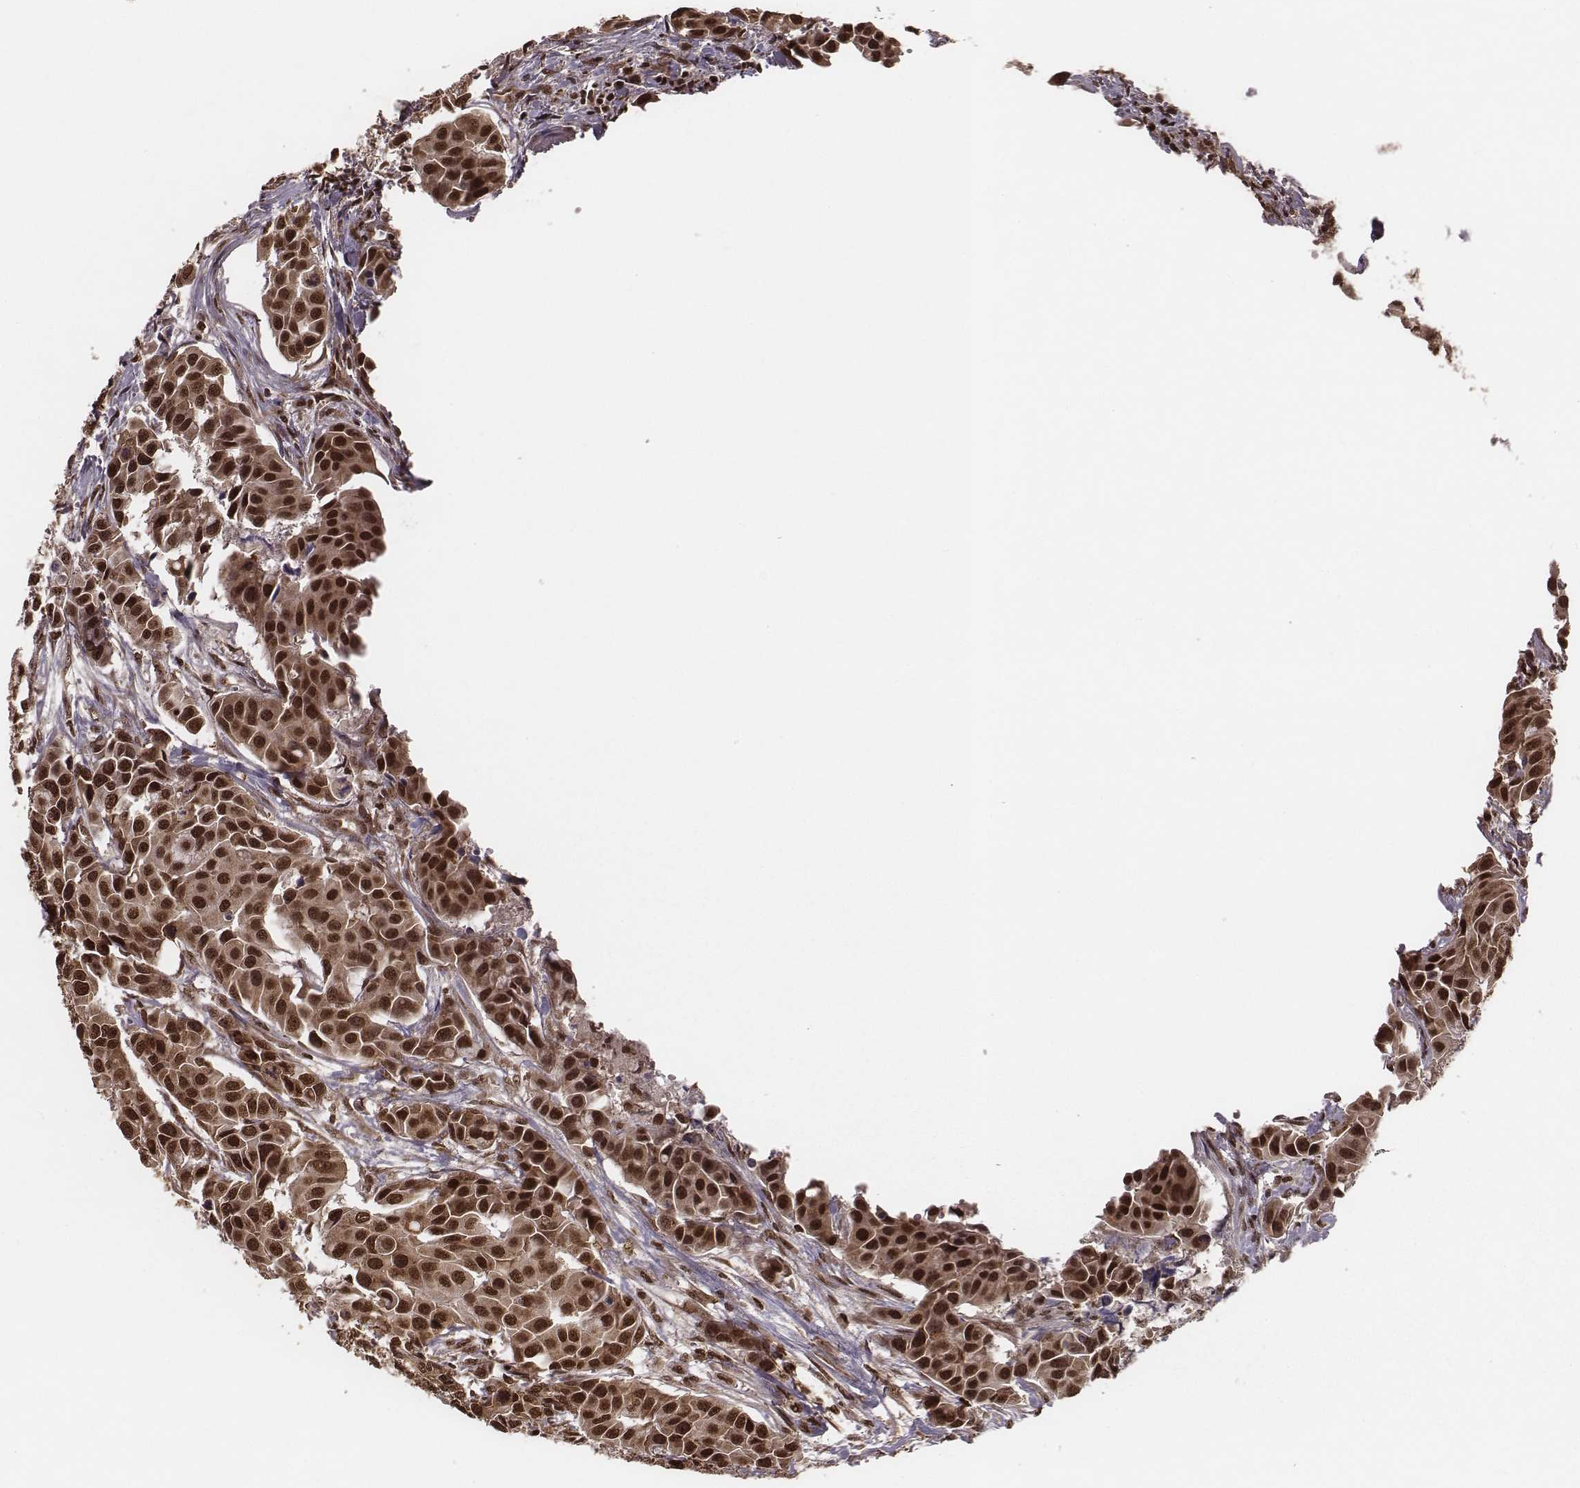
{"staining": {"intensity": "strong", "quantity": ">75%", "location": "cytoplasmic/membranous,nuclear"}, "tissue": "head and neck cancer", "cell_type": "Tumor cells", "image_type": "cancer", "snomed": [{"axis": "morphology", "description": "Adenocarcinoma, NOS"}, {"axis": "topography", "description": "Head-Neck"}], "caption": "IHC staining of head and neck cancer, which demonstrates high levels of strong cytoplasmic/membranous and nuclear positivity in approximately >75% of tumor cells indicating strong cytoplasmic/membranous and nuclear protein positivity. The staining was performed using DAB (3,3'-diaminobenzidine) (brown) for protein detection and nuclei were counterstained in hematoxylin (blue).", "gene": "NFX1", "patient": {"sex": "male", "age": 76}}